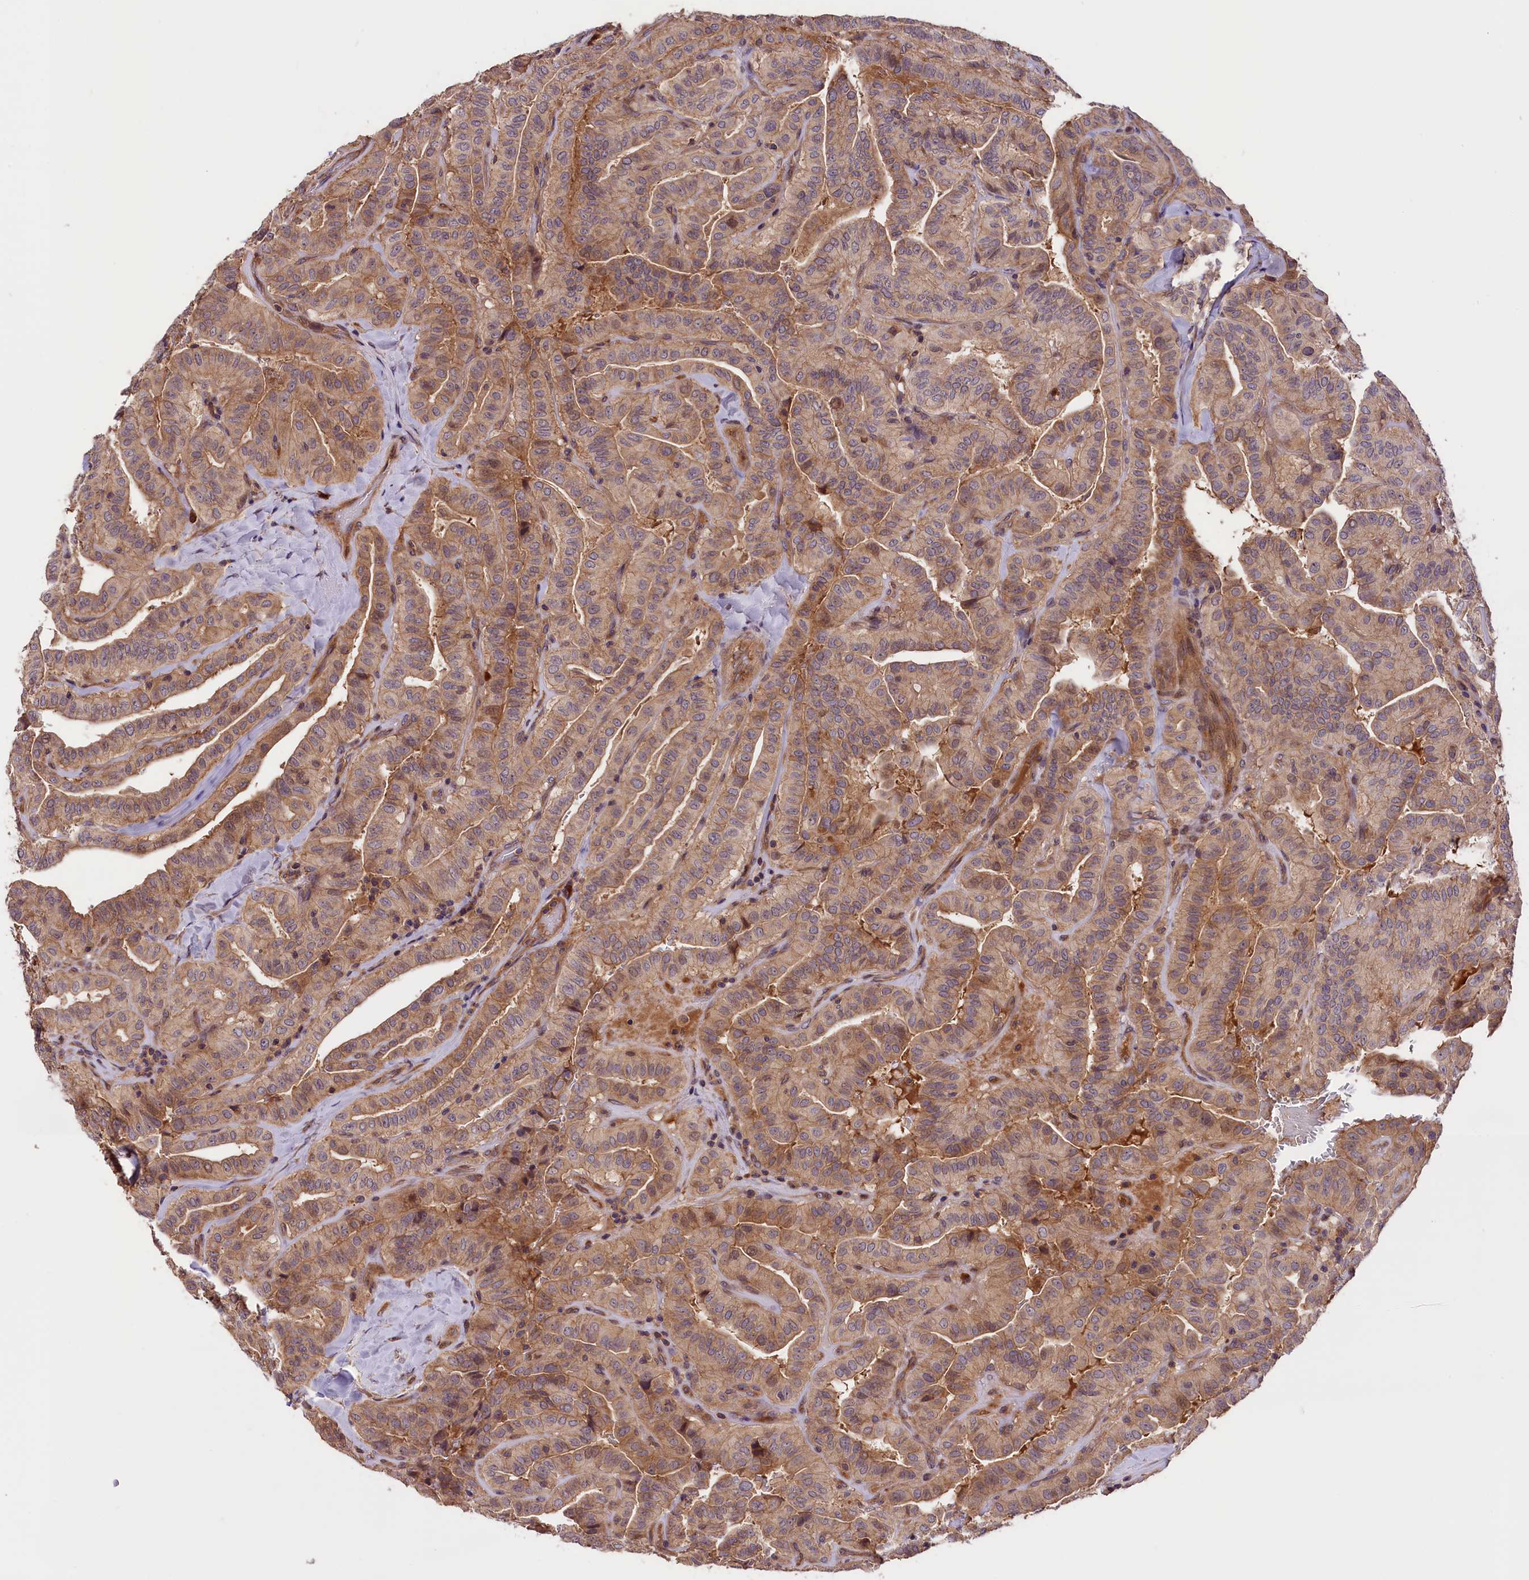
{"staining": {"intensity": "moderate", "quantity": ">75%", "location": "cytoplasmic/membranous"}, "tissue": "thyroid cancer", "cell_type": "Tumor cells", "image_type": "cancer", "snomed": [{"axis": "morphology", "description": "Papillary adenocarcinoma, NOS"}, {"axis": "topography", "description": "Thyroid gland"}], "caption": "Immunohistochemical staining of human papillary adenocarcinoma (thyroid) displays medium levels of moderate cytoplasmic/membranous positivity in approximately >75% of tumor cells.", "gene": "SETD6", "patient": {"sex": "male", "age": 77}}